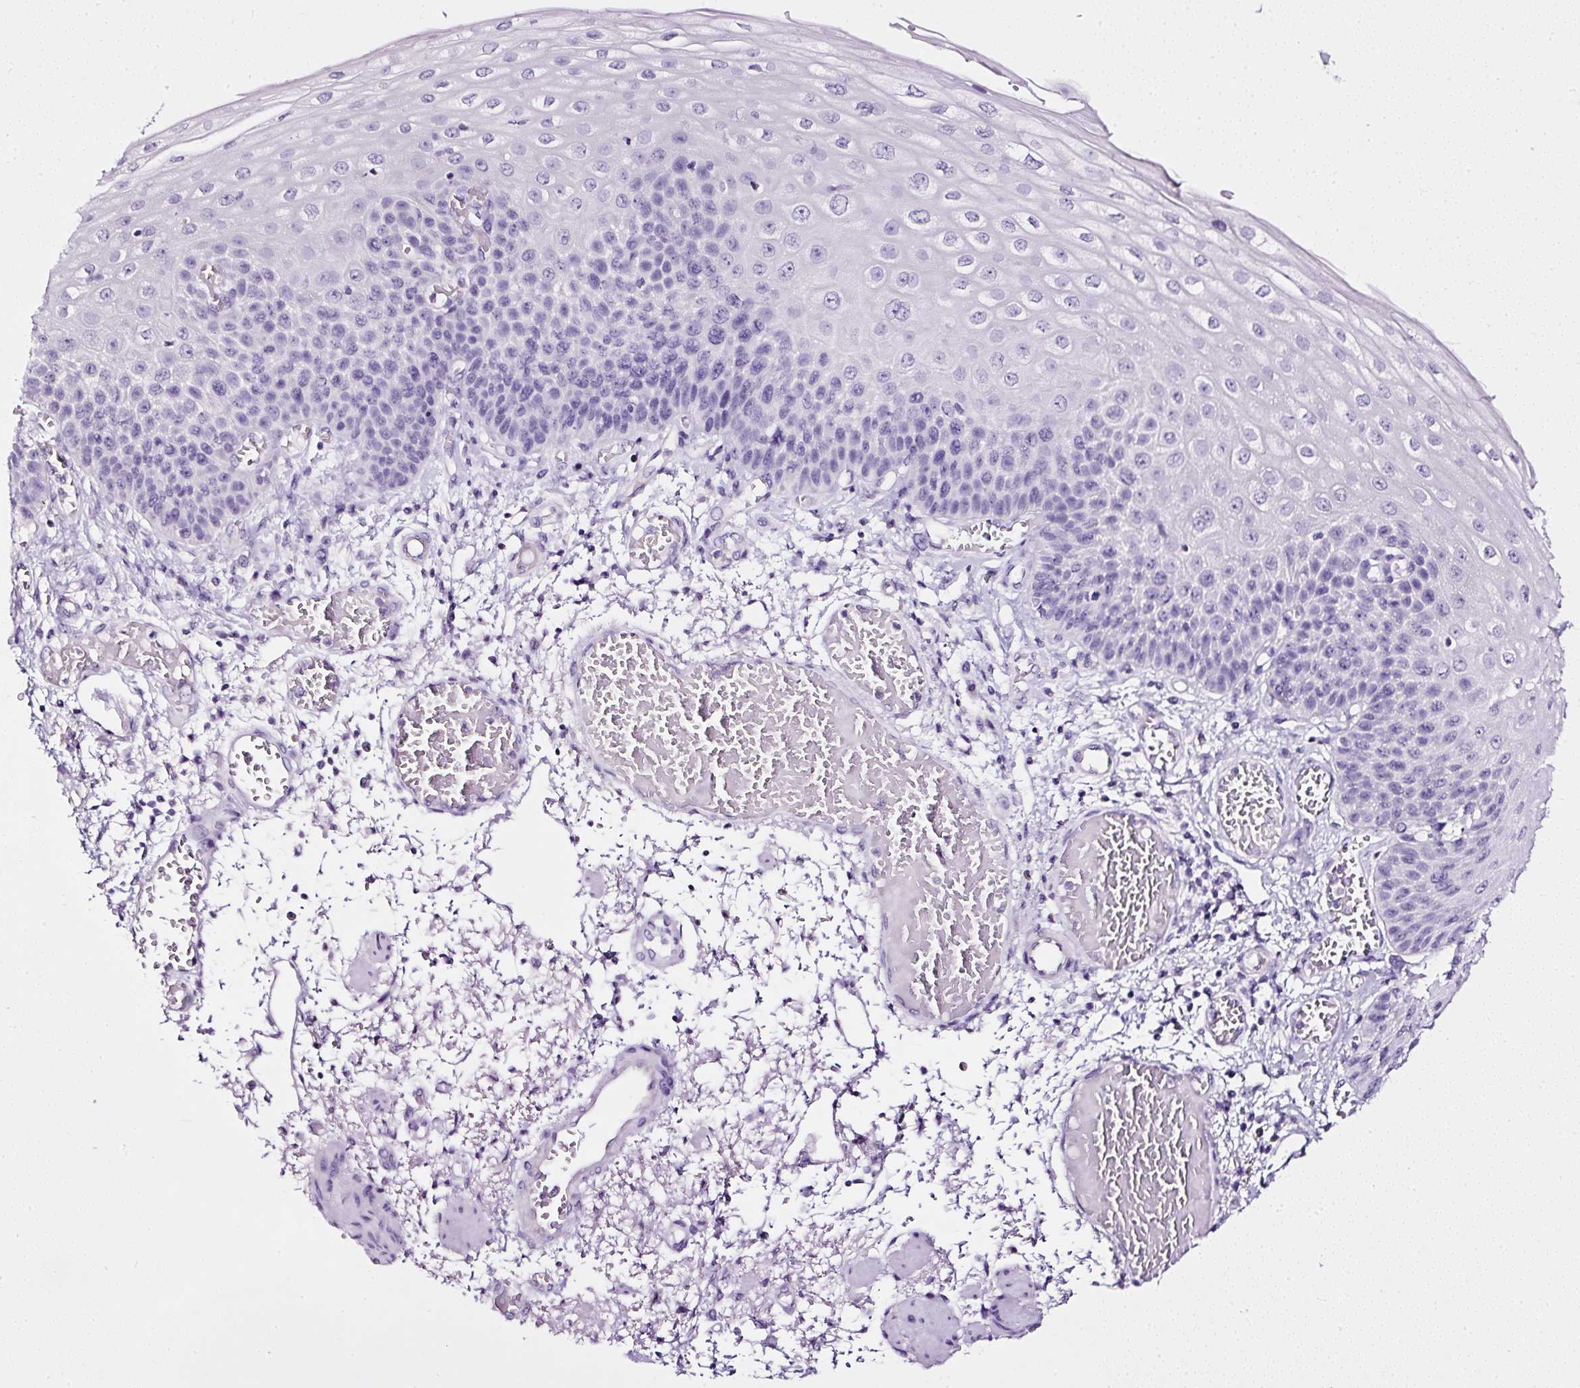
{"staining": {"intensity": "negative", "quantity": "none", "location": "none"}, "tissue": "esophagus", "cell_type": "Squamous epithelial cells", "image_type": "normal", "snomed": [{"axis": "morphology", "description": "Normal tissue, NOS"}, {"axis": "morphology", "description": "Adenocarcinoma, NOS"}, {"axis": "topography", "description": "Esophagus"}], "caption": "High power microscopy image of an immunohistochemistry (IHC) micrograph of benign esophagus, revealing no significant staining in squamous epithelial cells.", "gene": "ATP2A1", "patient": {"sex": "male", "age": 81}}